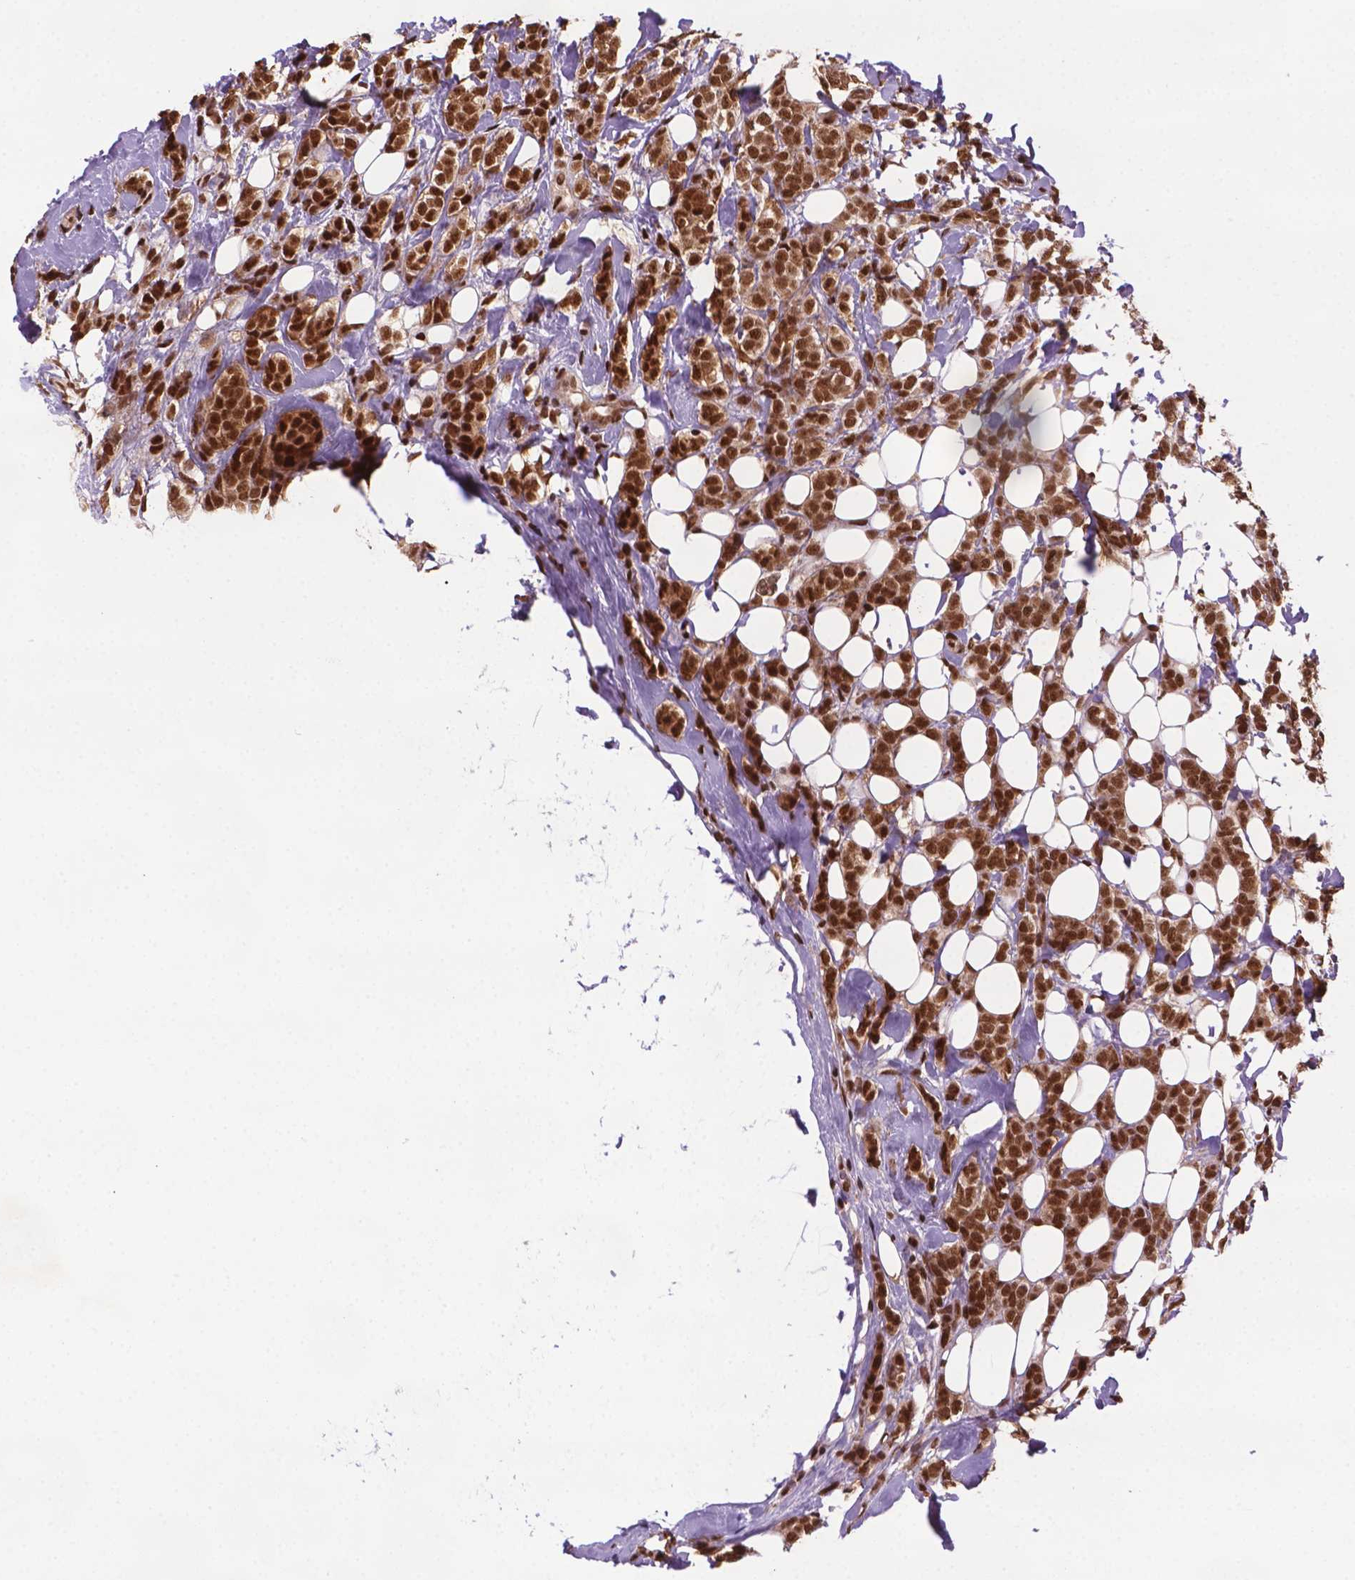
{"staining": {"intensity": "strong", "quantity": ">75%", "location": "nuclear"}, "tissue": "breast cancer", "cell_type": "Tumor cells", "image_type": "cancer", "snomed": [{"axis": "morphology", "description": "Lobular carcinoma"}, {"axis": "topography", "description": "Breast"}], "caption": "Breast cancer was stained to show a protein in brown. There is high levels of strong nuclear staining in approximately >75% of tumor cells.", "gene": "SIRT6", "patient": {"sex": "female", "age": 49}}